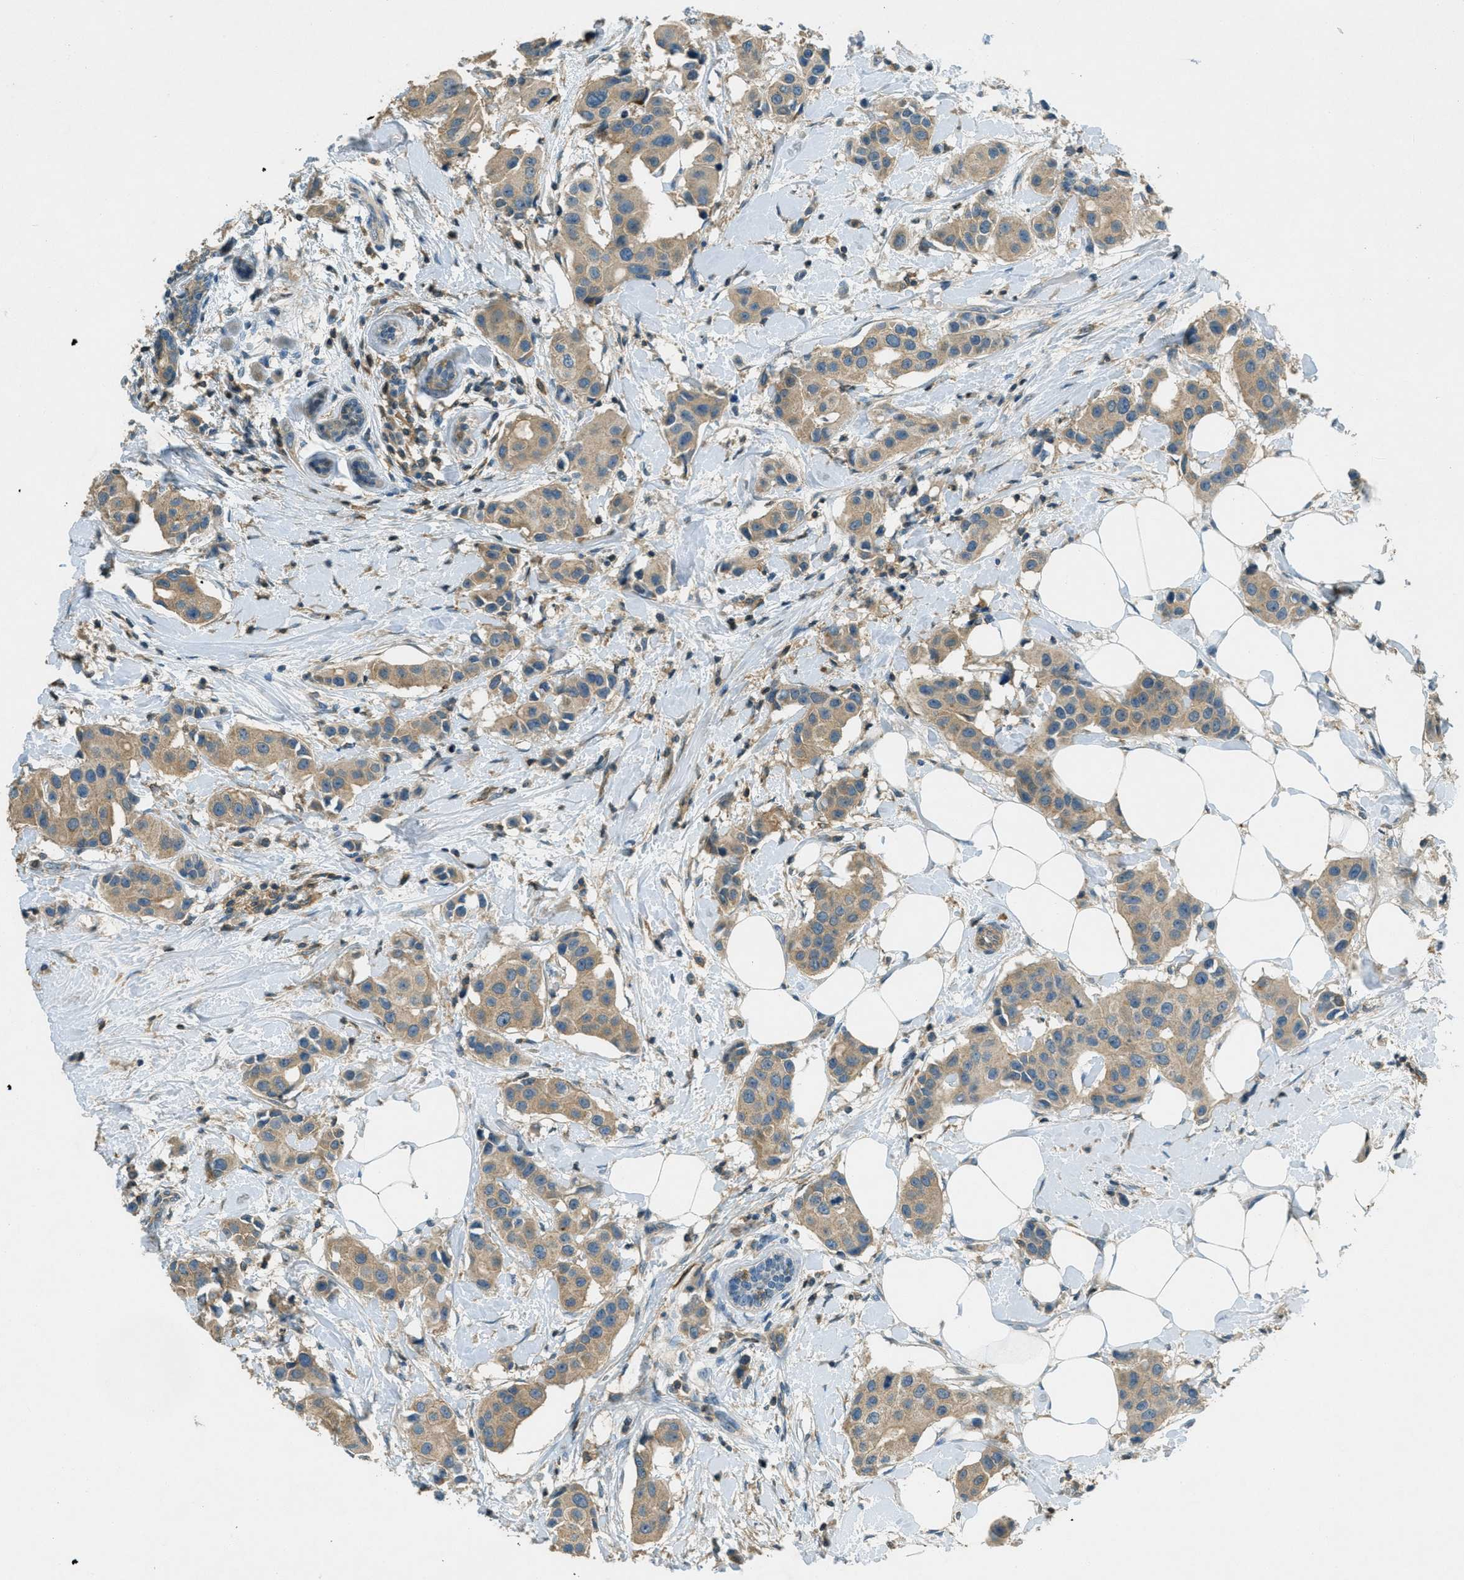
{"staining": {"intensity": "moderate", "quantity": ">75%", "location": "cytoplasmic/membranous"}, "tissue": "breast cancer", "cell_type": "Tumor cells", "image_type": "cancer", "snomed": [{"axis": "morphology", "description": "Normal tissue, NOS"}, {"axis": "morphology", "description": "Duct carcinoma"}, {"axis": "topography", "description": "Breast"}], "caption": "This histopathology image displays immunohistochemistry staining of human intraductal carcinoma (breast), with medium moderate cytoplasmic/membranous positivity in about >75% of tumor cells.", "gene": "NUDT4", "patient": {"sex": "female", "age": 39}}